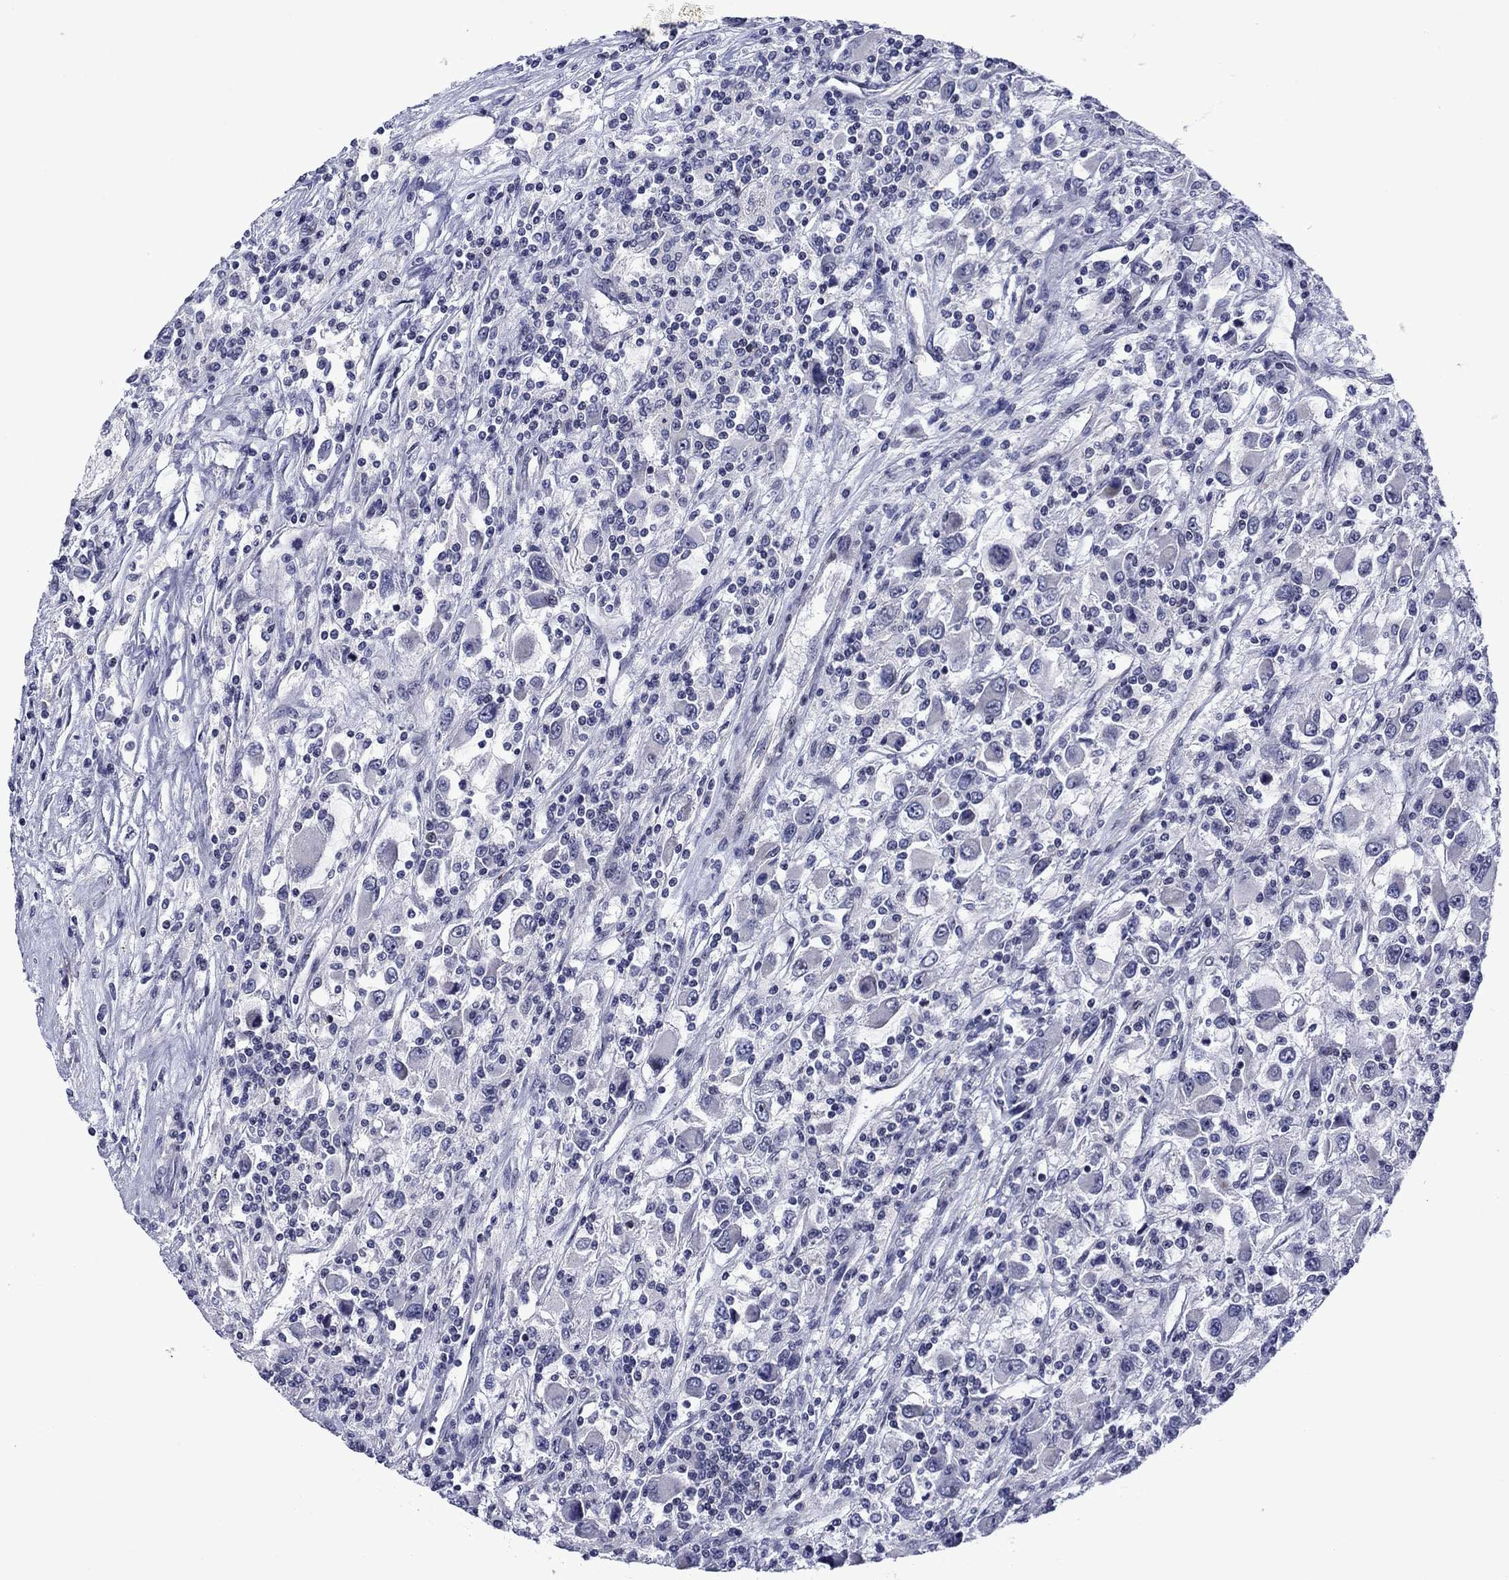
{"staining": {"intensity": "negative", "quantity": "none", "location": "none"}, "tissue": "renal cancer", "cell_type": "Tumor cells", "image_type": "cancer", "snomed": [{"axis": "morphology", "description": "Adenocarcinoma, NOS"}, {"axis": "topography", "description": "Kidney"}], "caption": "Immunohistochemistry image of neoplastic tissue: renal adenocarcinoma stained with DAB reveals no significant protein staining in tumor cells.", "gene": "SURF2", "patient": {"sex": "female", "age": 67}}